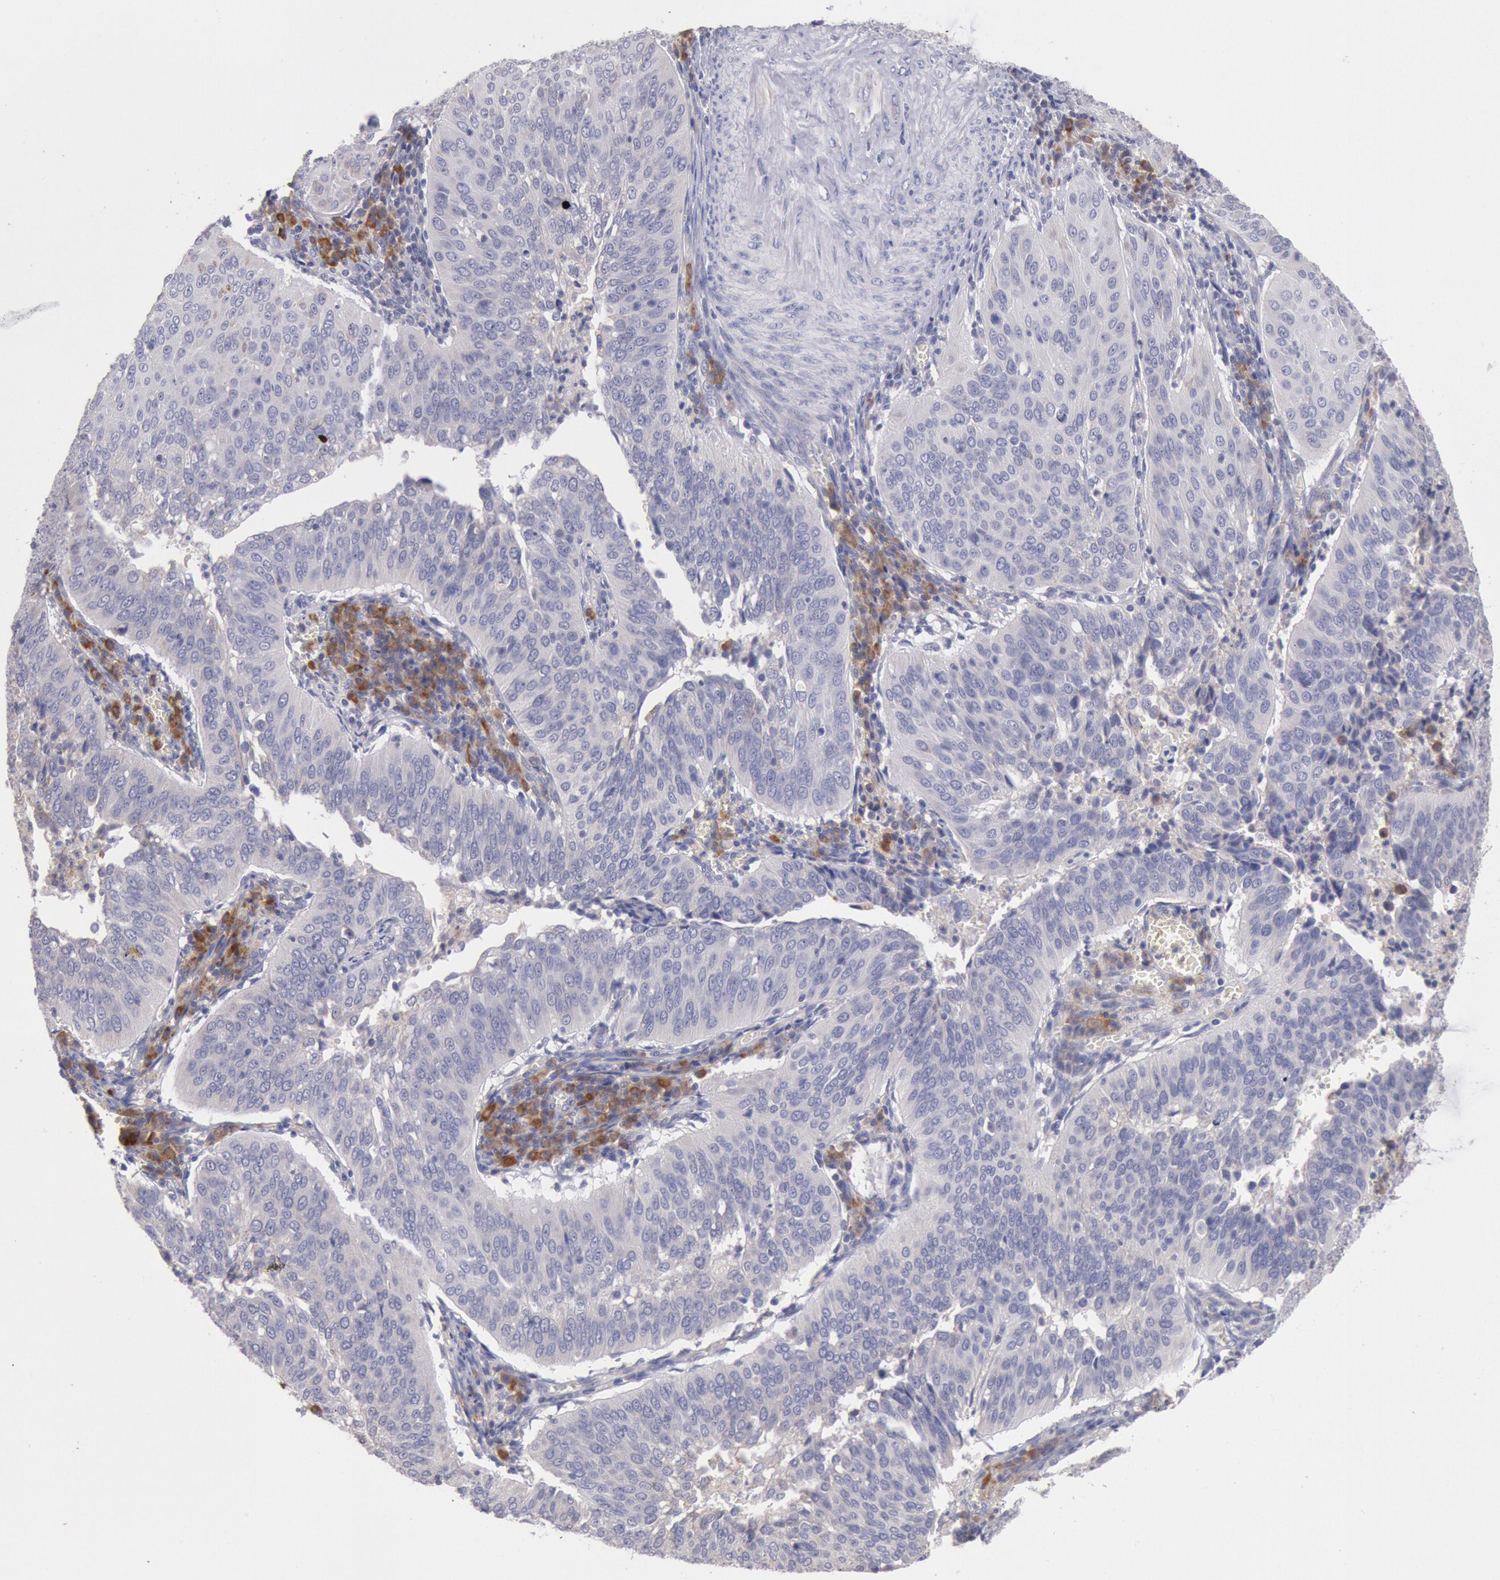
{"staining": {"intensity": "negative", "quantity": "none", "location": "none"}, "tissue": "cervical cancer", "cell_type": "Tumor cells", "image_type": "cancer", "snomed": [{"axis": "morphology", "description": "Squamous cell carcinoma, NOS"}, {"axis": "topography", "description": "Cervix"}], "caption": "DAB immunohistochemical staining of human cervical cancer demonstrates no significant positivity in tumor cells.", "gene": "GAL3ST1", "patient": {"sex": "female", "age": 39}}